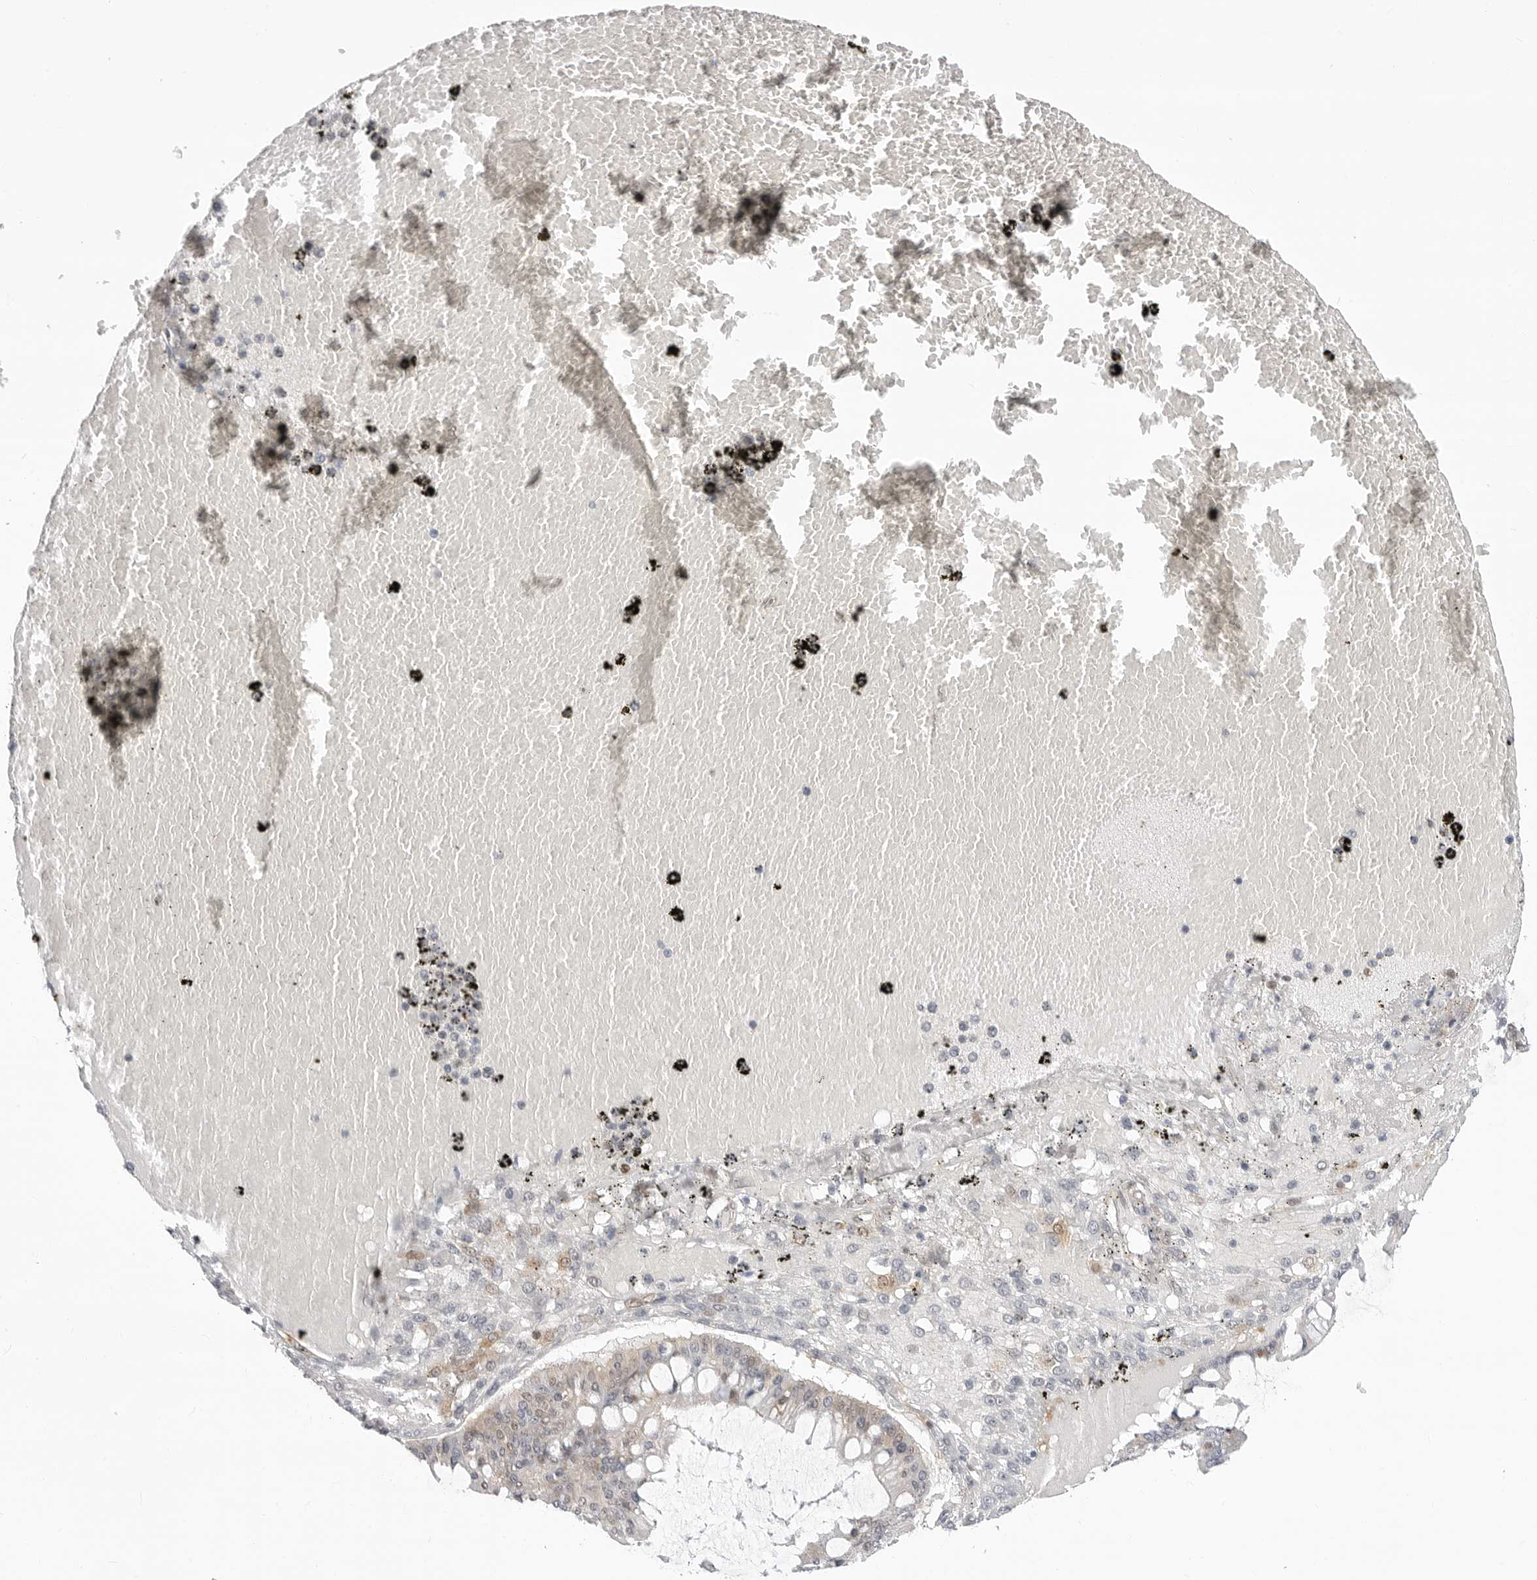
{"staining": {"intensity": "negative", "quantity": "none", "location": "none"}, "tissue": "ovarian cancer", "cell_type": "Tumor cells", "image_type": "cancer", "snomed": [{"axis": "morphology", "description": "Cystadenocarcinoma, mucinous, NOS"}, {"axis": "topography", "description": "Ovary"}], "caption": "An image of mucinous cystadenocarcinoma (ovarian) stained for a protein reveals no brown staining in tumor cells. Nuclei are stained in blue.", "gene": "PPP2R5C", "patient": {"sex": "female", "age": 73}}